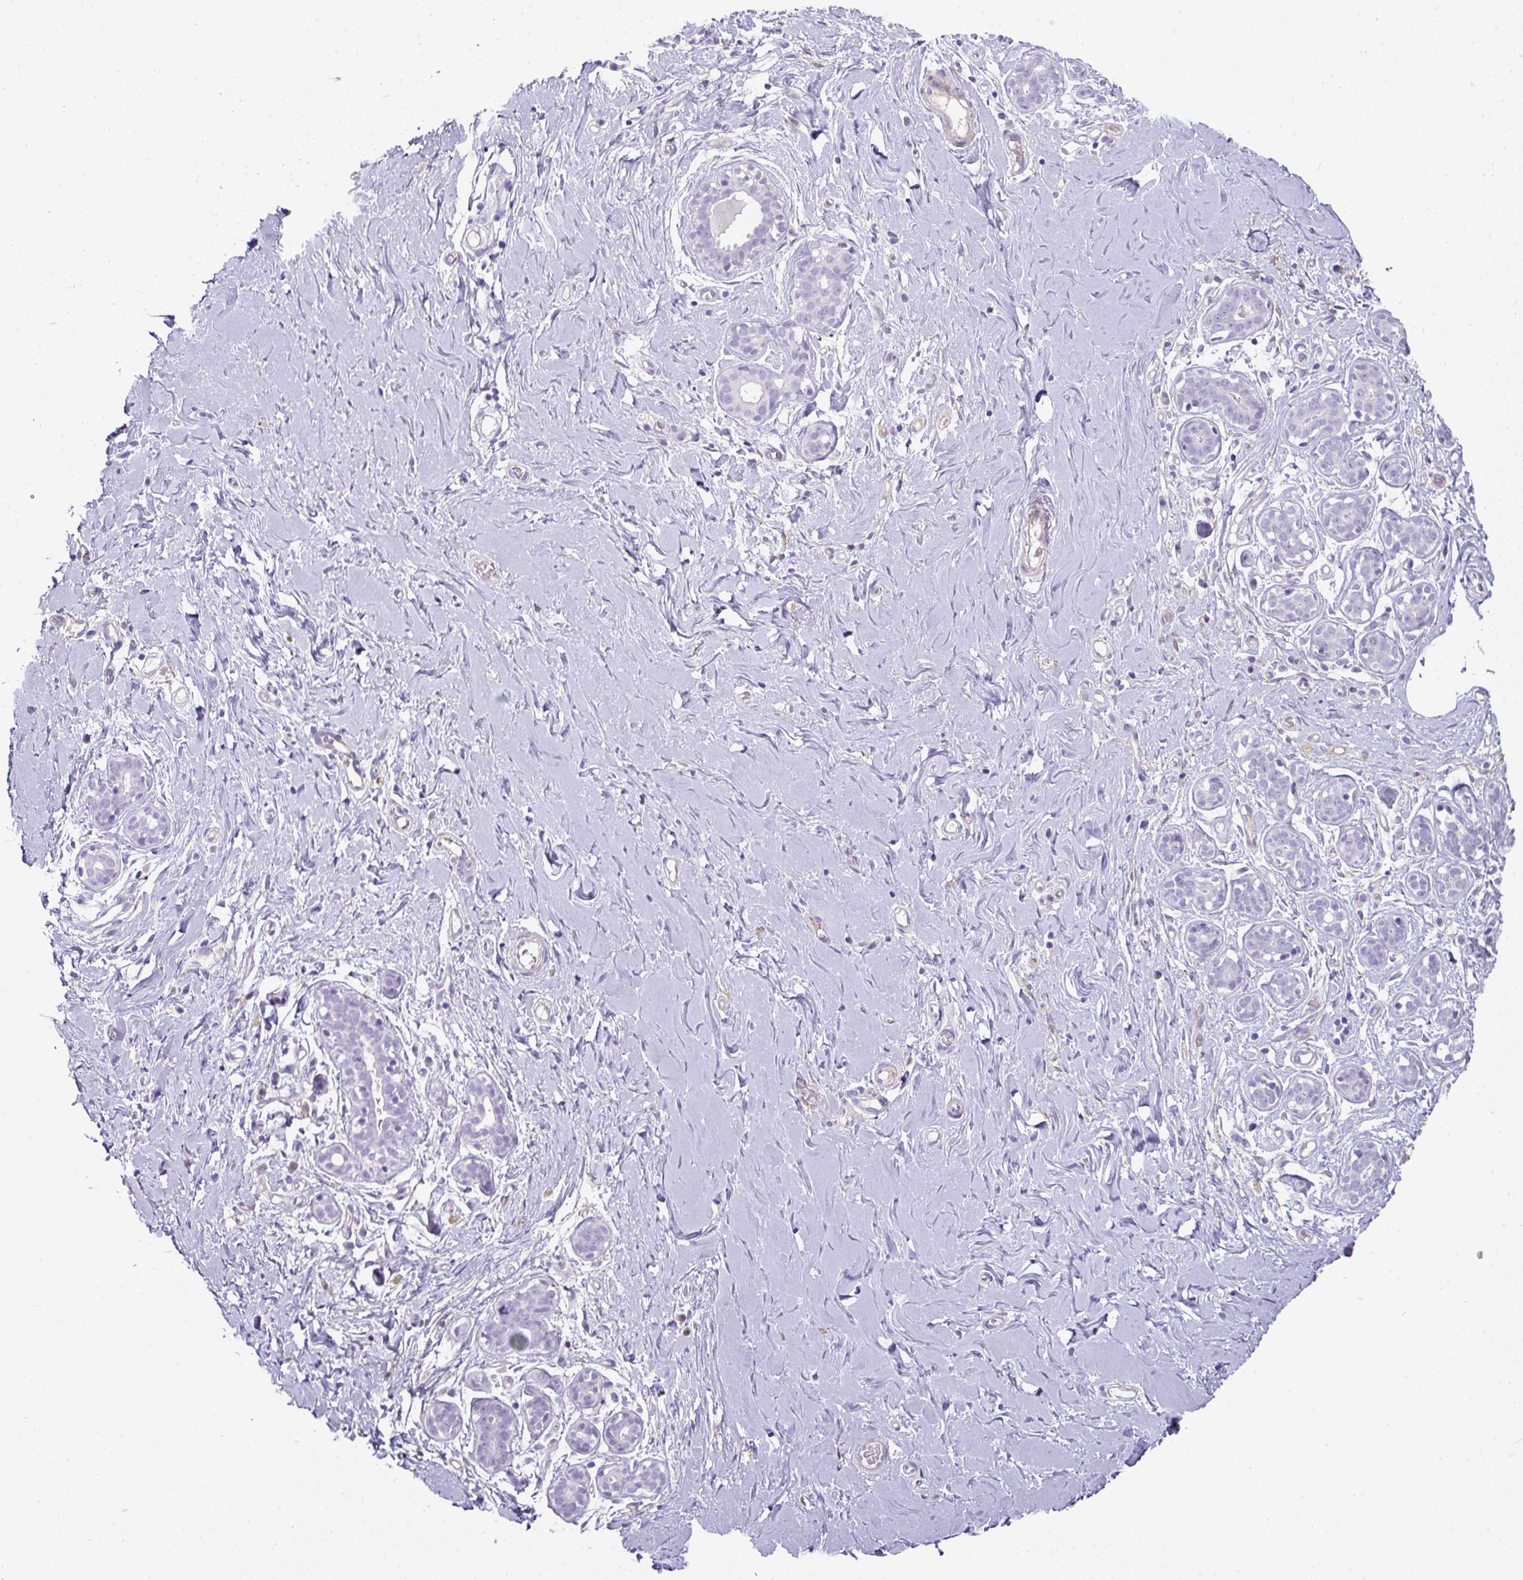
{"staining": {"intensity": "negative", "quantity": "none", "location": "none"}, "tissue": "breast", "cell_type": "Adipocytes", "image_type": "normal", "snomed": [{"axis": "morphology", "description": "Normal tissue, NOS"}, {"axis": "topography", "description": "Breast"}], "caption": "Immunohistochemical staining of benign human breast reveals no significant staining in adipocytes.", "gene": "OR52N1", "patient": {"sex": "female", "age": 27}}